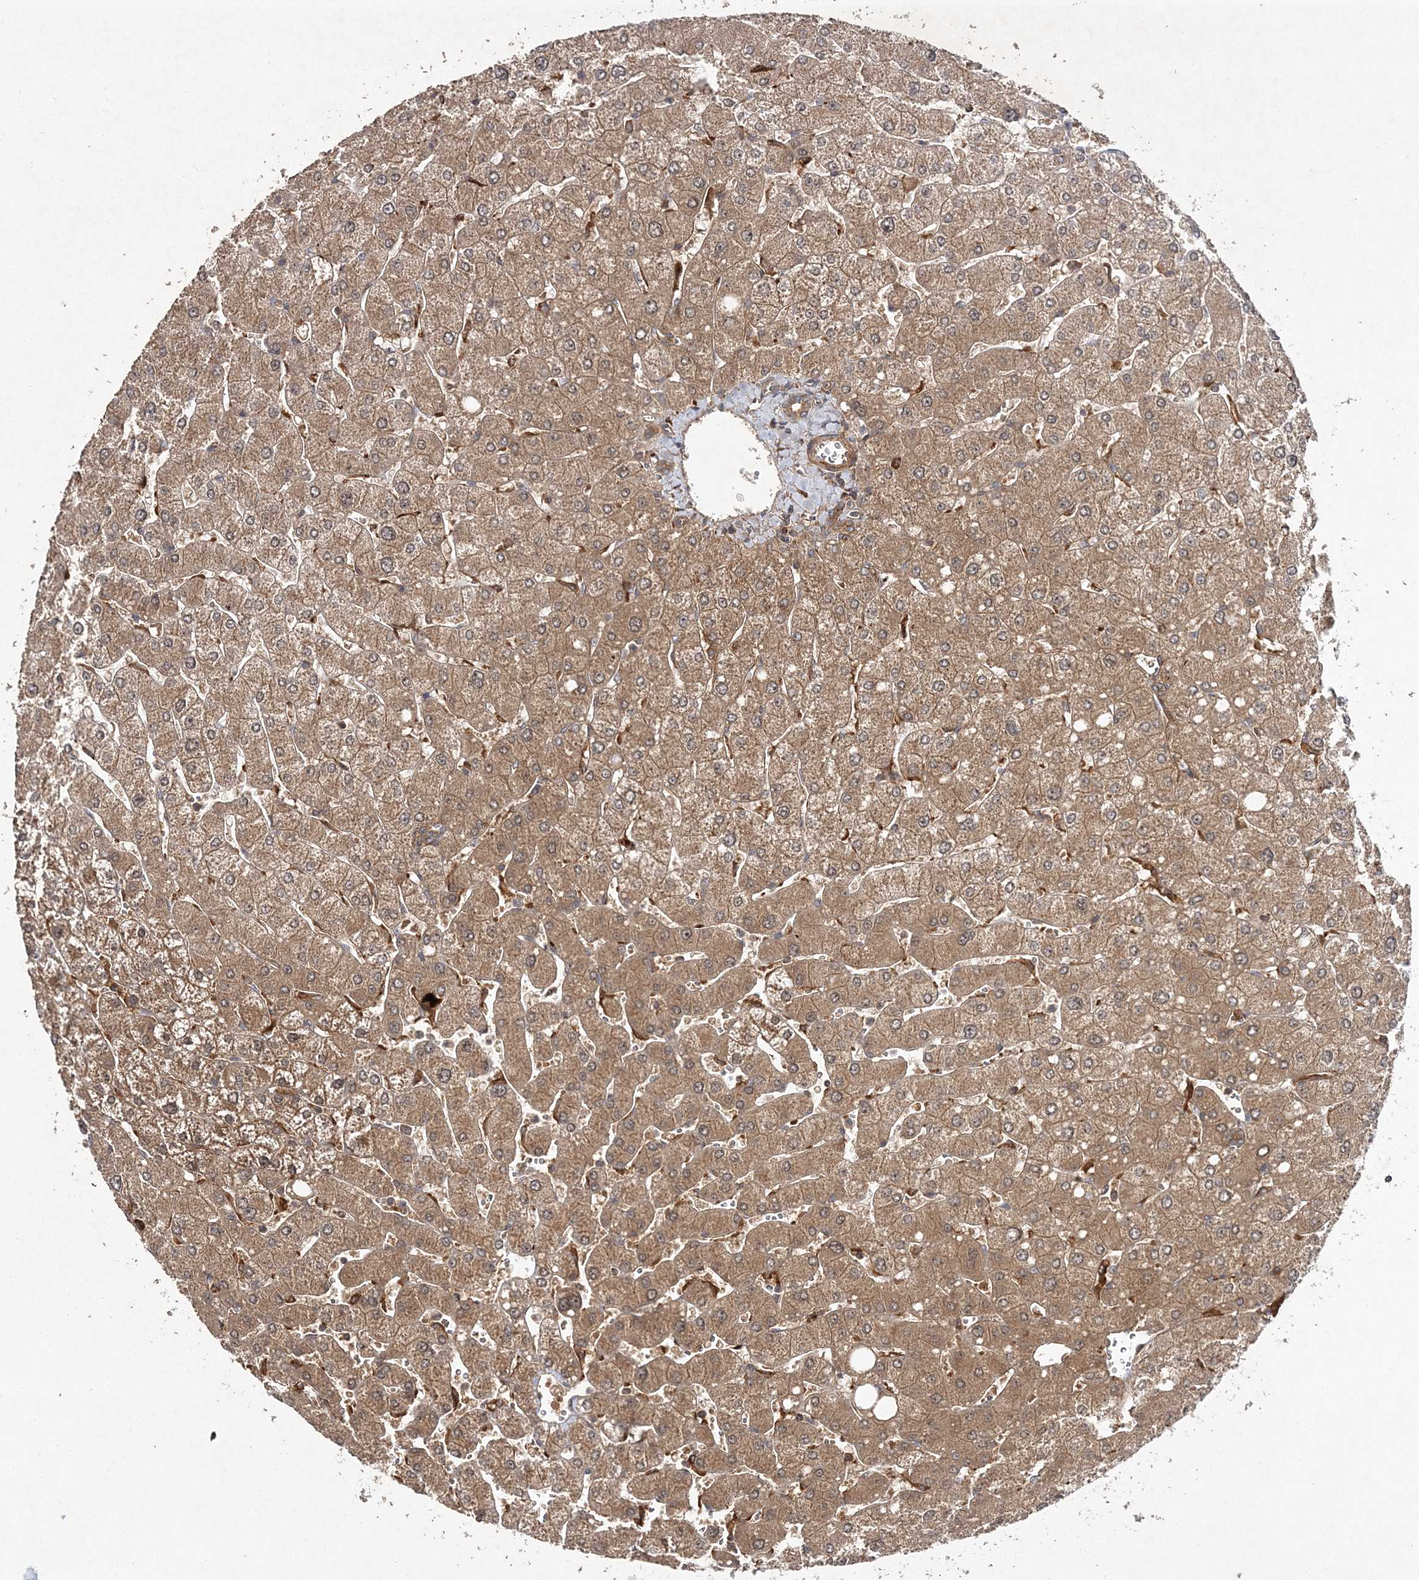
{"staining": {"intensity": "moderate", "quantity": ">75%", "location": "cytoplasmic/membranous"}, "tissue": "liver", "cell_type": "Cholangiocytes", "image_type": "normal", "snomed": [{"axis": "morphology", "description": "Normal tissue, NOS"}, {"axis": "topography", "description": "Liver"}], "caption": "A brown stain labels moderate cytoplasmic/membranous positivity of a protein in cholangiocytes of unremarkable human liver. The staining was performed using DAB (3,3'-diaminobenzidine) to visualize the protein expression in brown, while the nuclei were stained in blue with hematoxylin (Magnification: 20x).", "gene": "TMEM9B", "patient": {"sex": "male", "age": 55}}